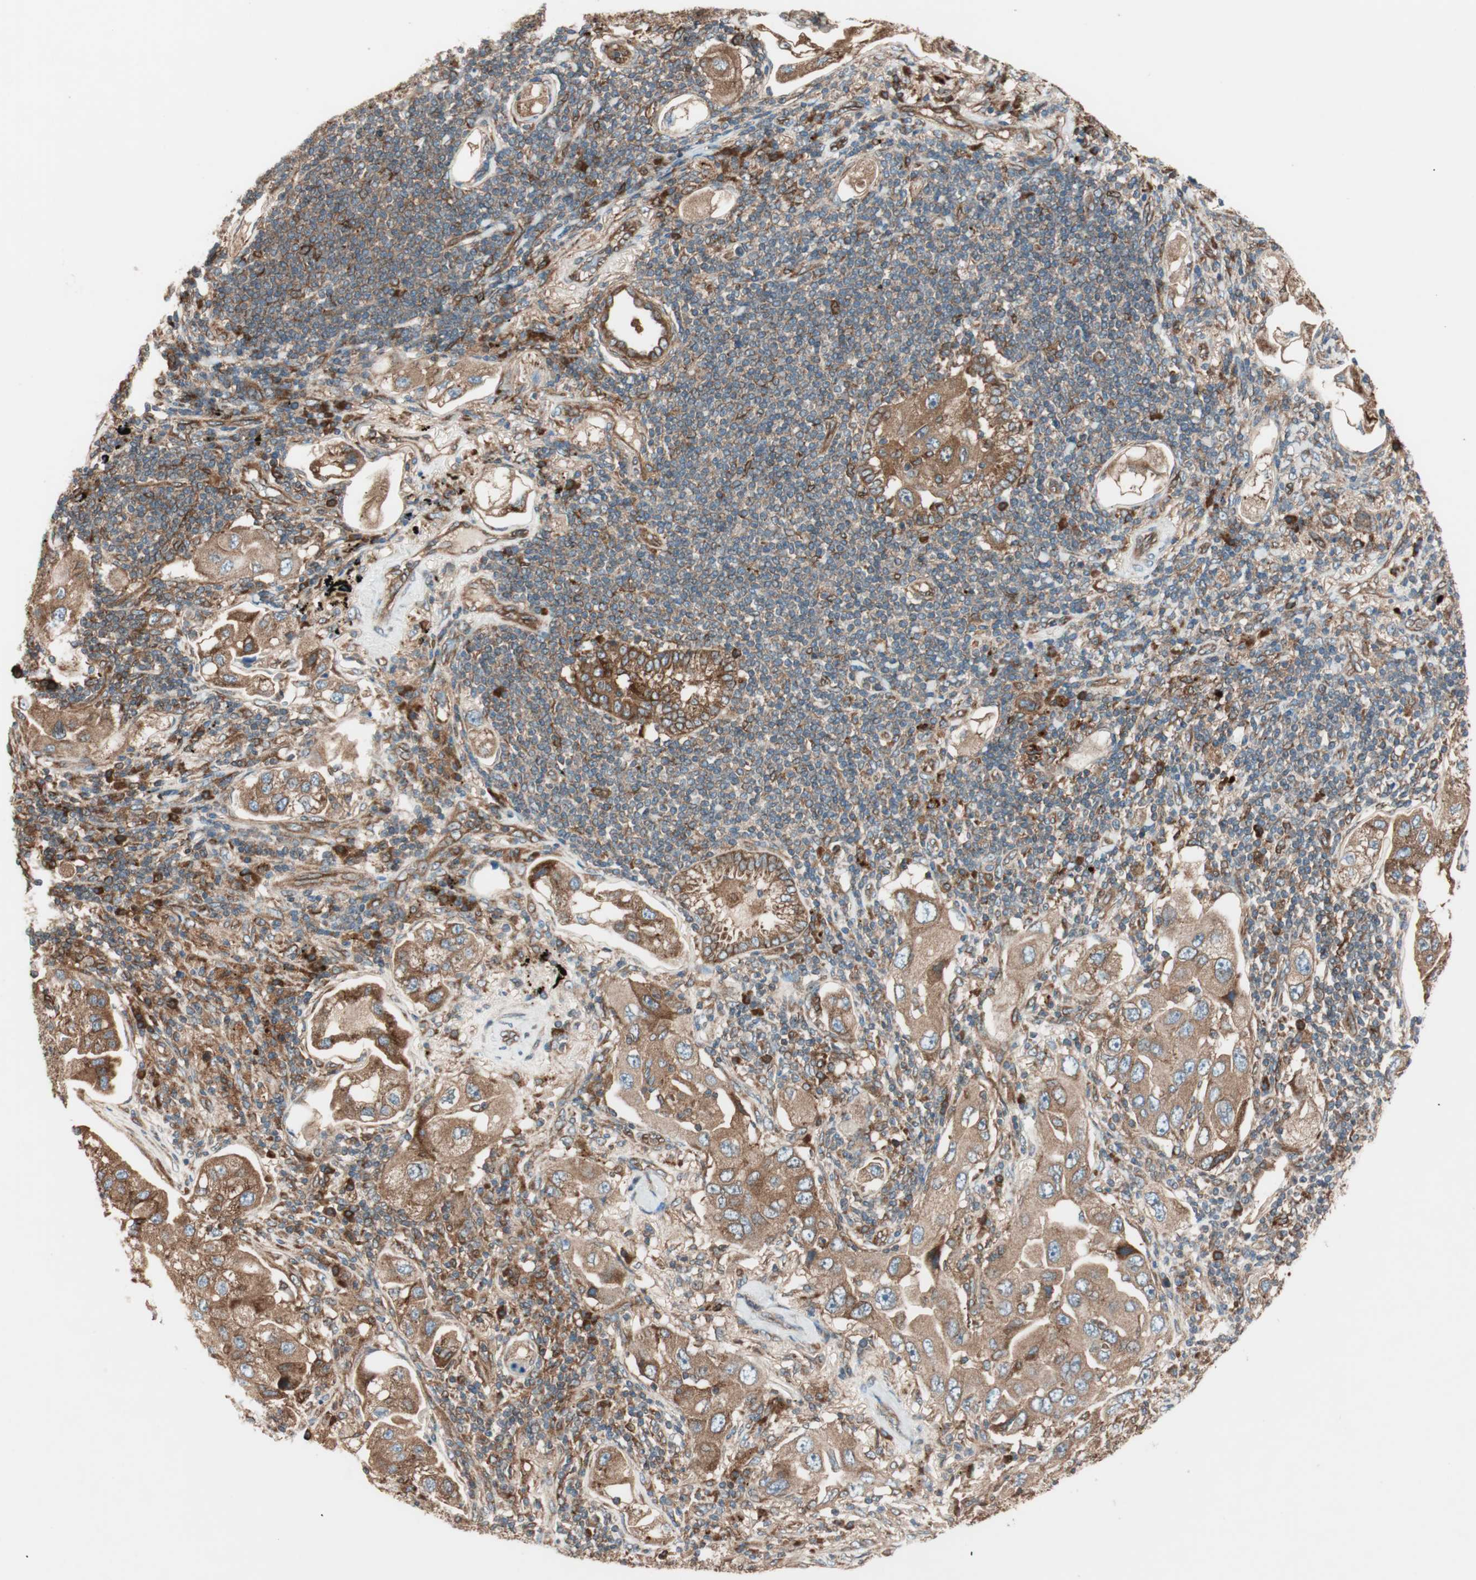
{"staining": {"intensity": "strong", "quantity": ">75%", "location": "cytoplasmic/membranous"}, "tissue": "lung cancer", "cell_type": "Tumor cells", "image_type": "cancer", "snomed": [{"axis": "morphology", "description": "Adenocarcinoma, NOS"}, {"axis": "topography", "description": "Lung"}], "caption": "A high-resolution histopathology image shows IHC staining of adenocarcinoma (lung), which exhibits strong cytoplasmic/membranous staining in approximately >75% of tumor cells.", "gene": "RAB5A", "patient": {"sex": "female", "age": 65}}